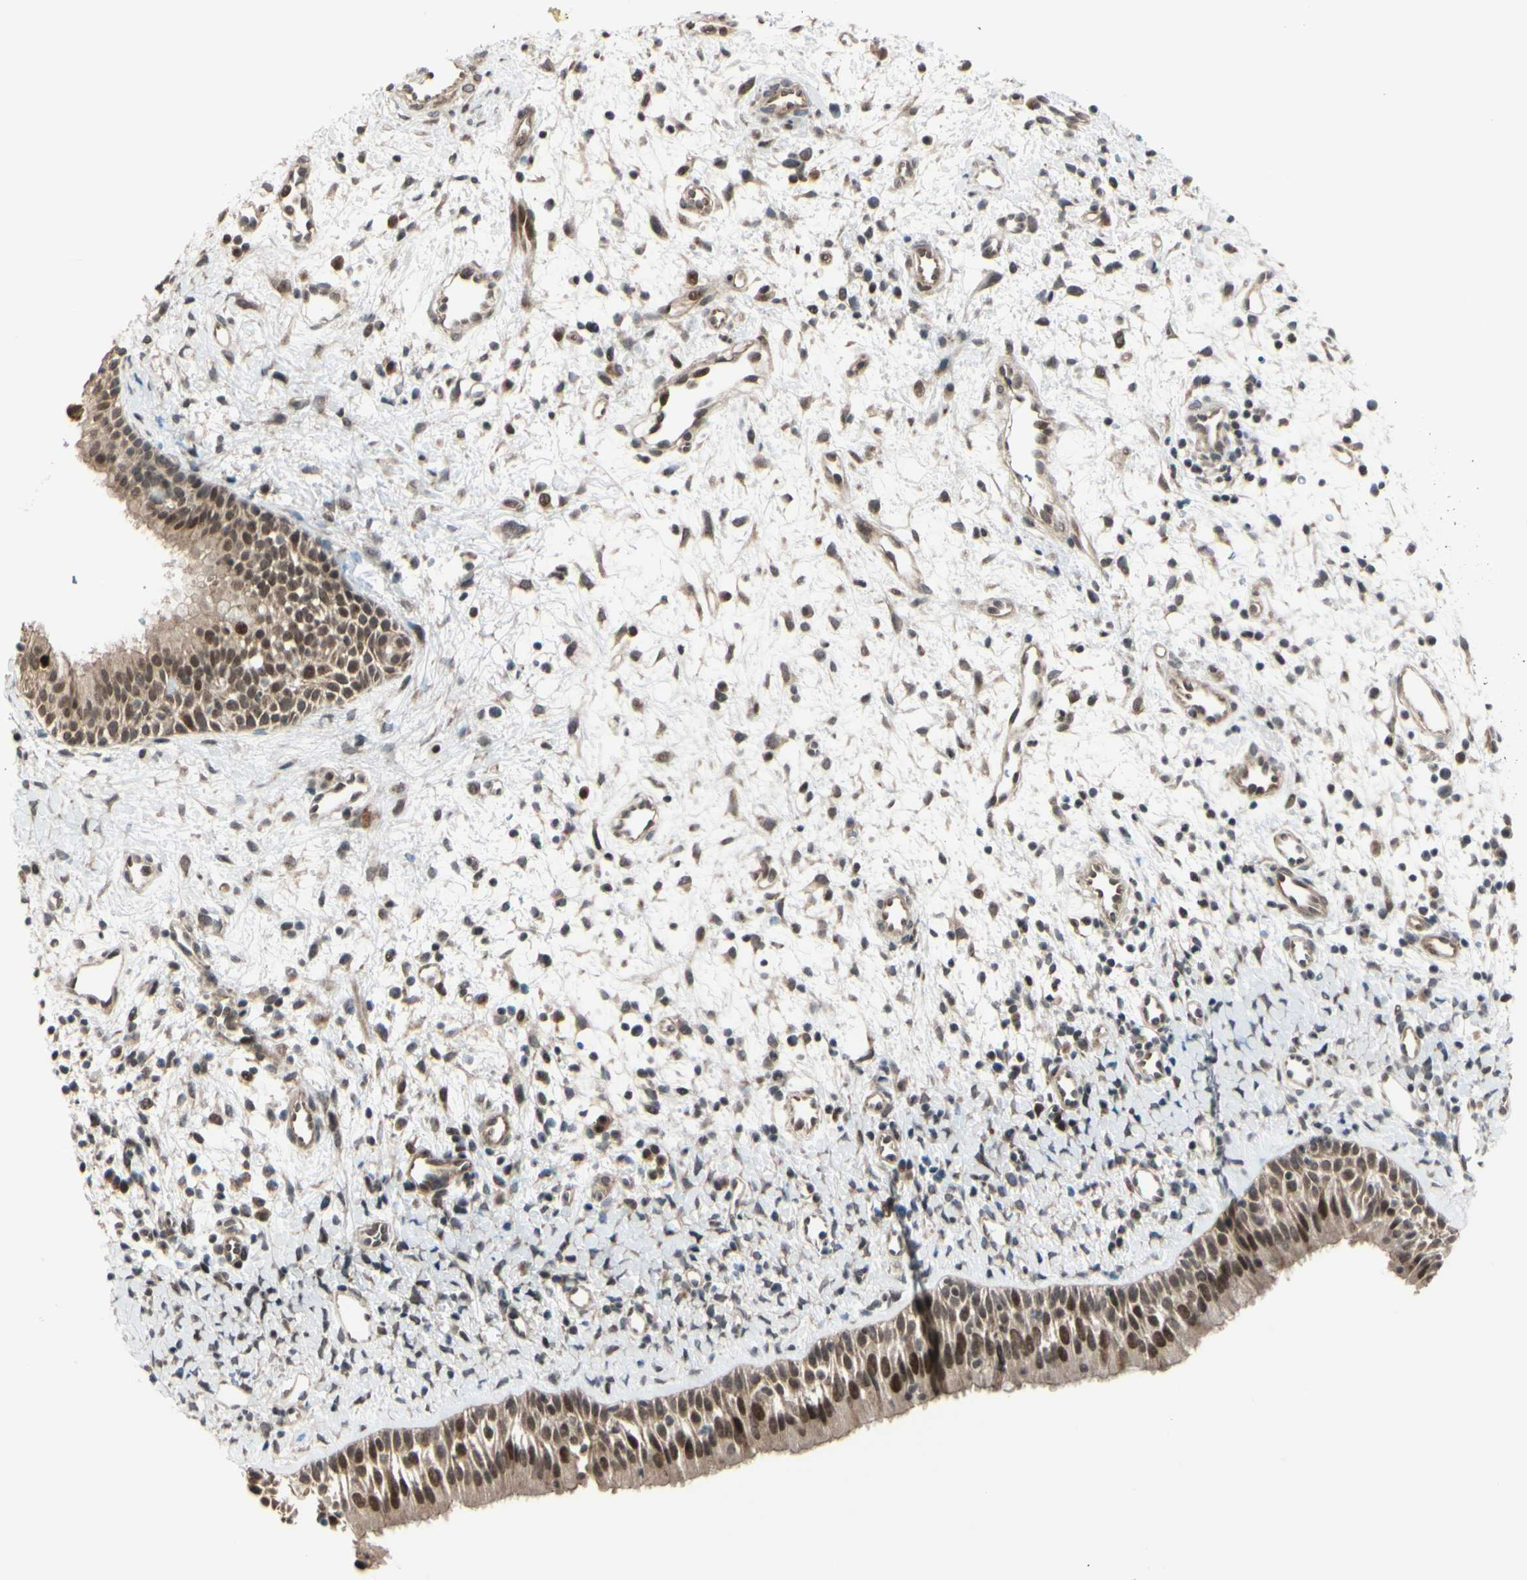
{"staining": {"intensity": "moderate", "quantity": "25%-75%", "location": "cytoplasmic/membranous,nuclear"}, "tissue": "nasopharynx", "cell_type": "Respiratory epithelial cells", "image_type": "normal", "snomed": [{"axis": "morphology", "description": "Normal tissue, NOS"}, {"axis": "topography", "description": "Nasopharynx"}], "caption": "Immunohistochemistry (IHC) photomicrograph of benign nasopharynx stained for a protein (brown), which exhibits medium levels of moderate cytoplasmic/membranous,nuclear expression in about 25%-75% of respiratory epithelial cells.", "gene": "BRMS1", "patient": {"sex": "male", "age": 22}}